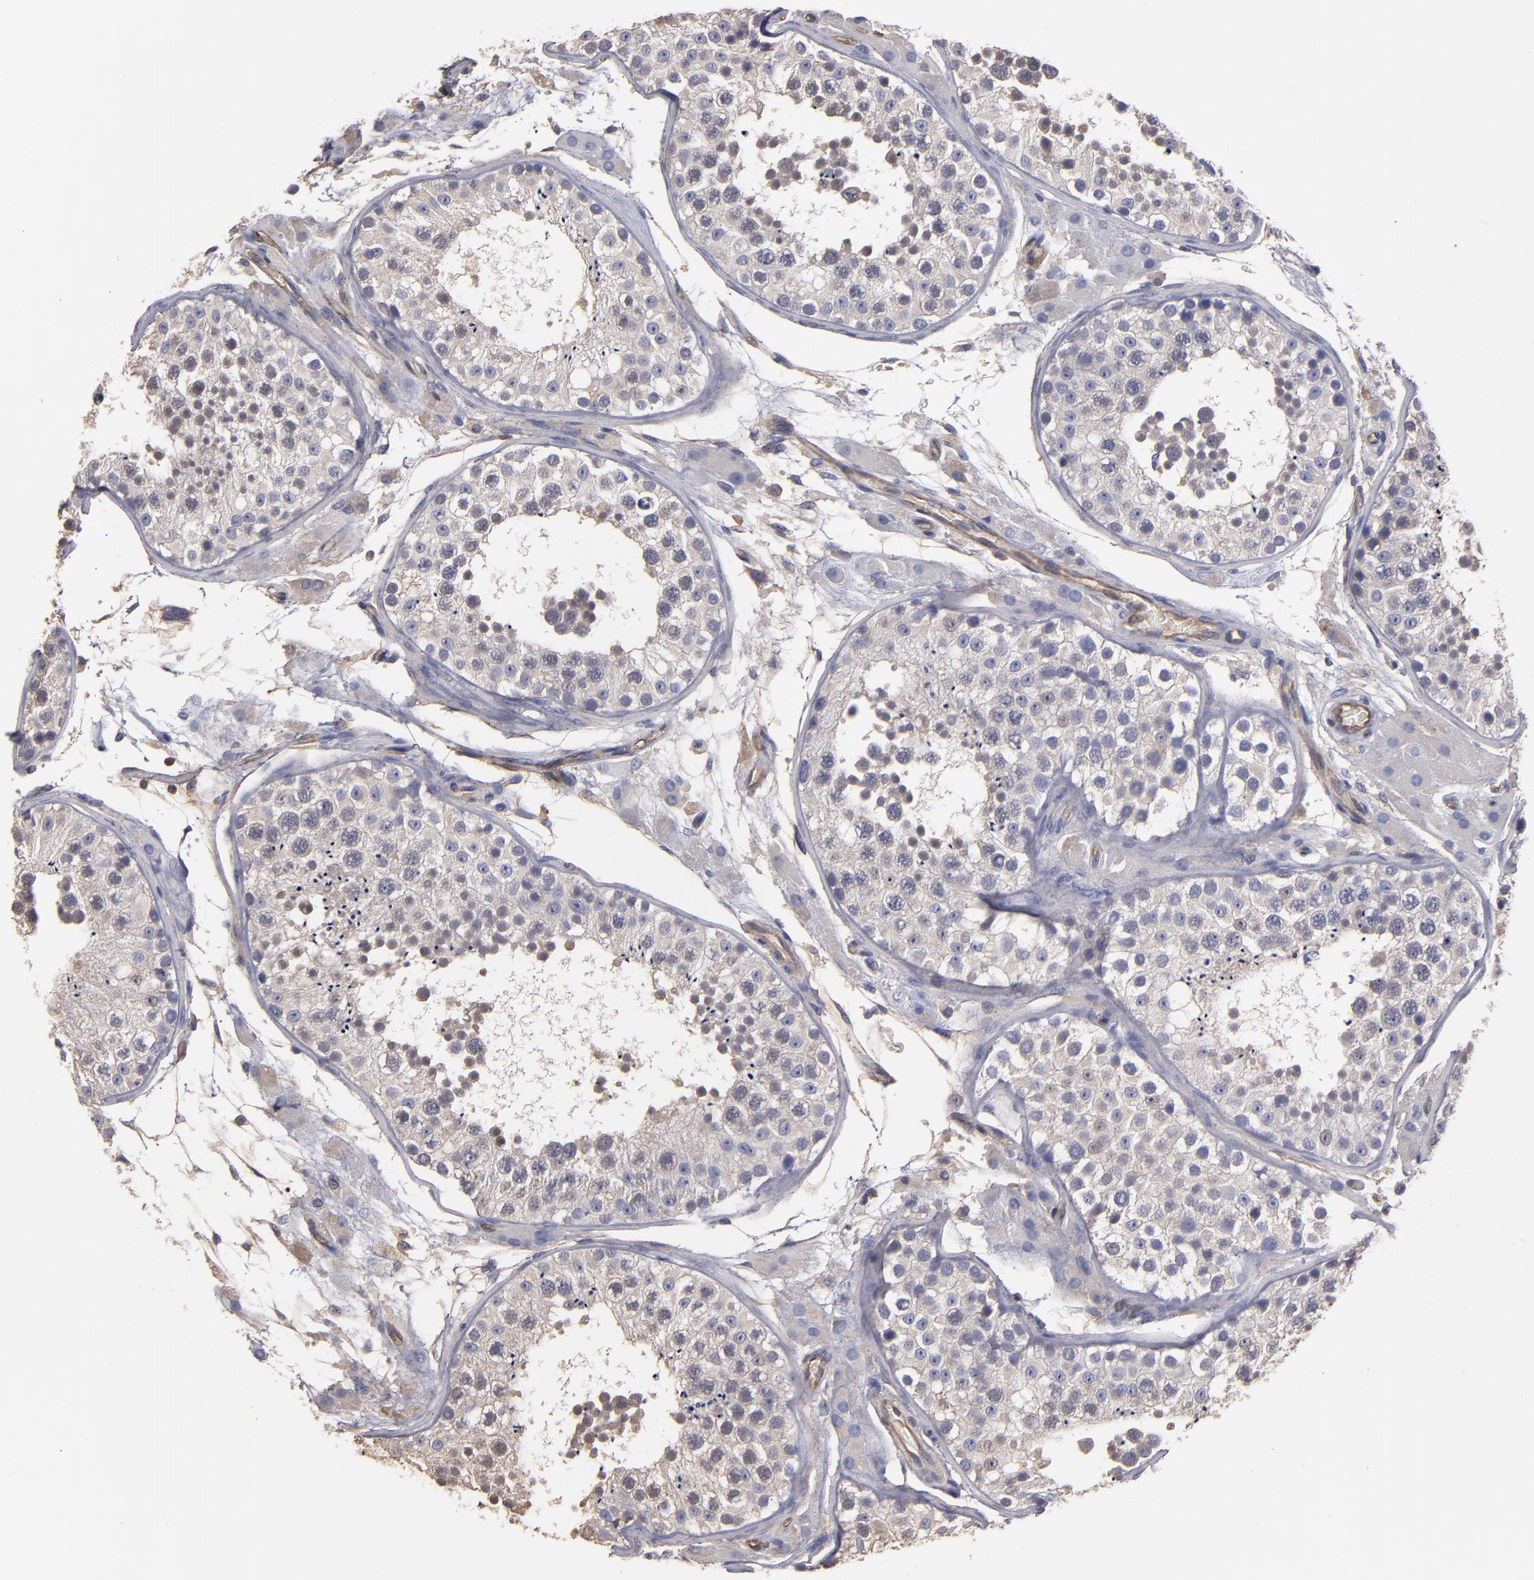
{"staining": {"intensity": "weak", "quantity": "25%-75%", "location": "cytoplasmic/membranous"}, "tissue": "testis", "cell_type": "Cells in seminiferous ducts", "image_type": "normal", "snomed": [{"axis": "morphology", "description": "Normal tissue, NOS"}, {"axis": "topography", "description": "Testis"}], "caption": "The photomicrograph displays immunohistochemical staining of normal testis. There is weak cytoplasmic/membranous positivity is identified in approximately 25%-75% of cells in seminiferous ducts.", "gene": "ESYT2", "patient": {"sex": "male", "age": 26}}